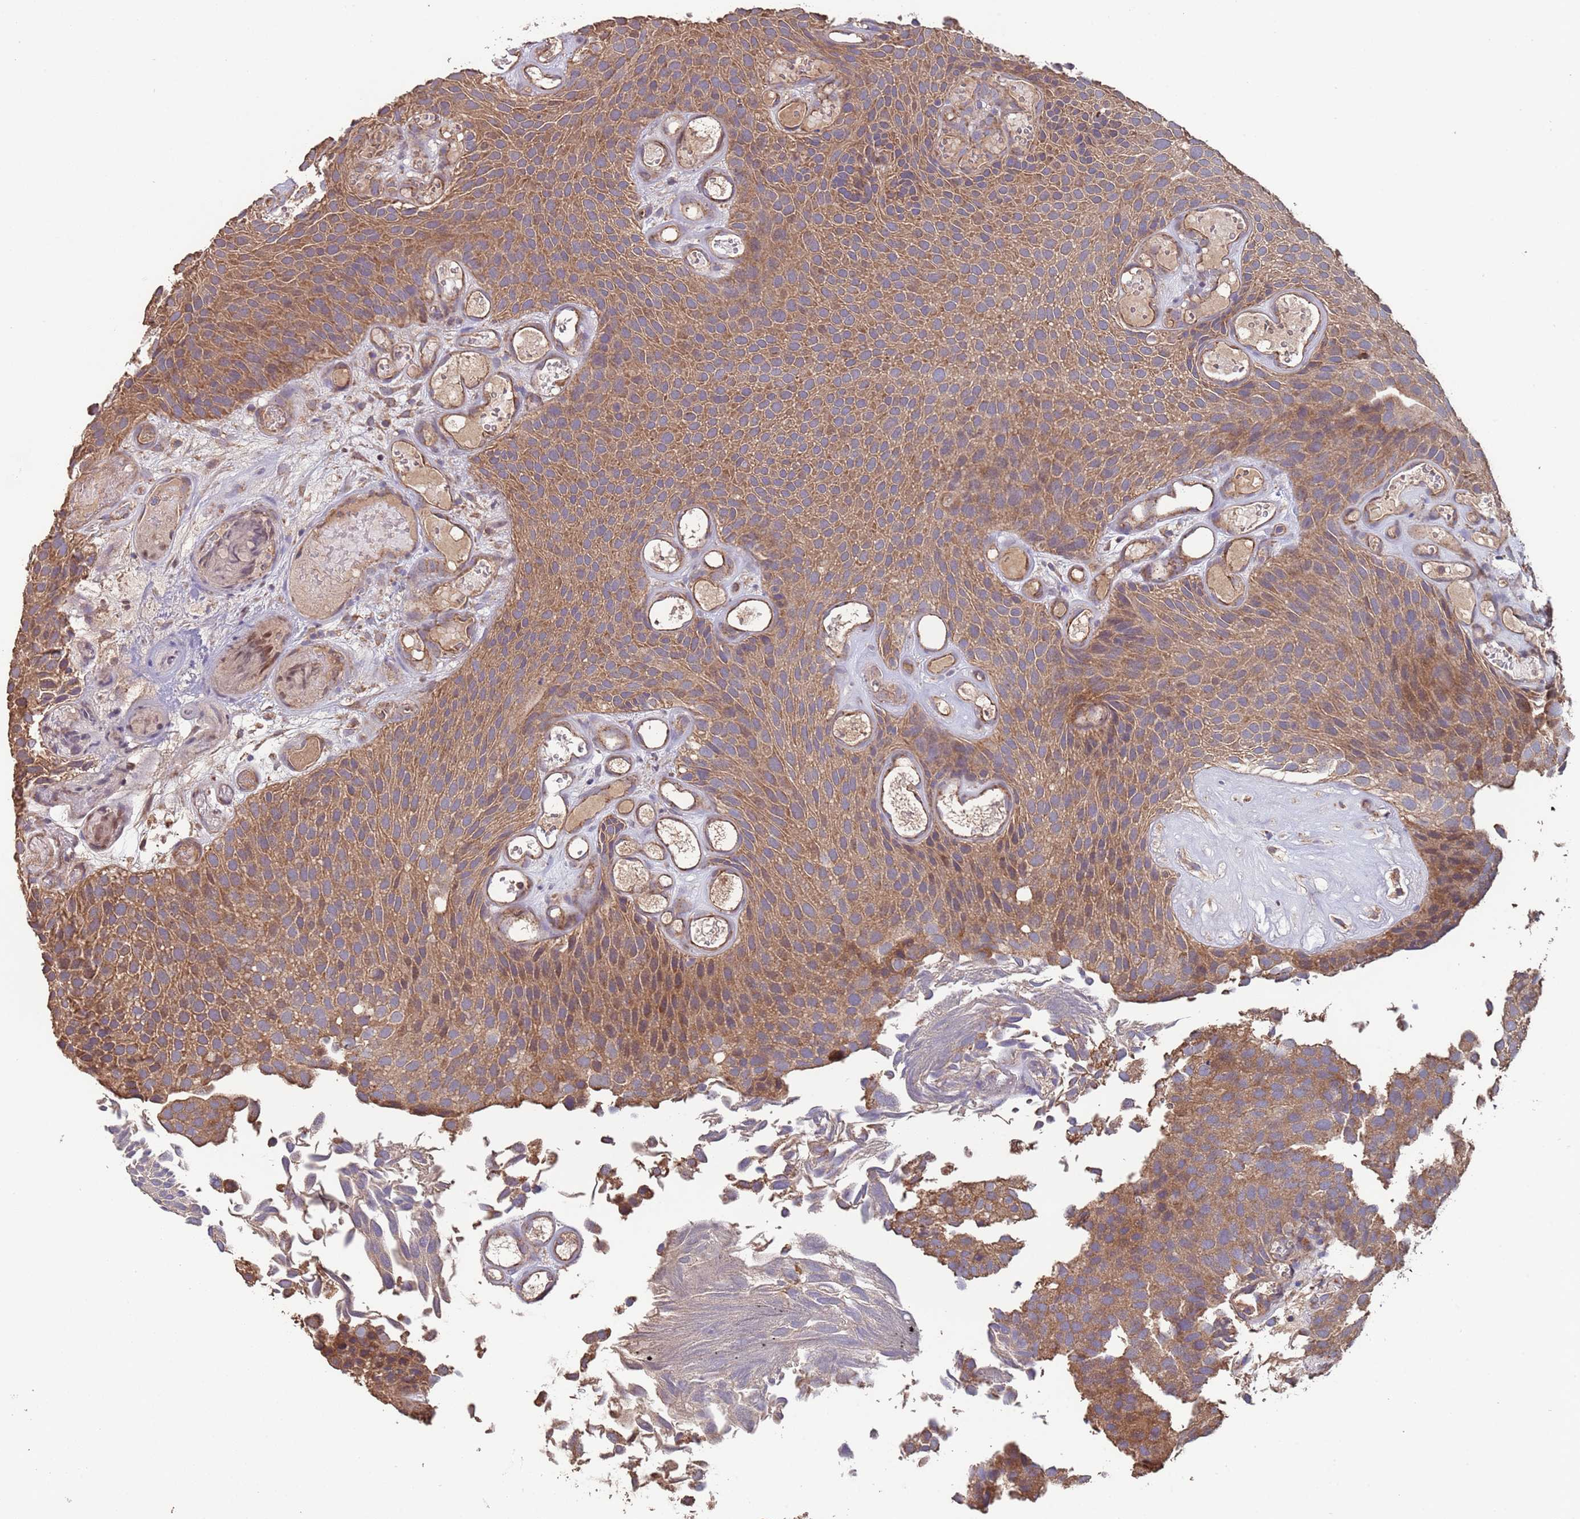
{"staining": {"intensity": "moderate", "quantity": ">75%", "location": "cytoplasmic/membranous"}, "tissue": "urothelial cancer", "cell_type": "Tumor cells", "image_type": "cancer", "snomed": [{"axis": "morphology", "description": "Urothelial carcinoma, Low grade"}, {"axis": "topography", "description": "Urinary bladder"}], "caption": "This histopathology image demonstrates immunohistochemistry staining of low-grade urothelial carcinoma, with medium moderate cytoplasmic/membranous positivity in about >75% of tumor cells.", "gene": "EEF1AKMT1", "patient": {"sex": "male", "age": 89}}